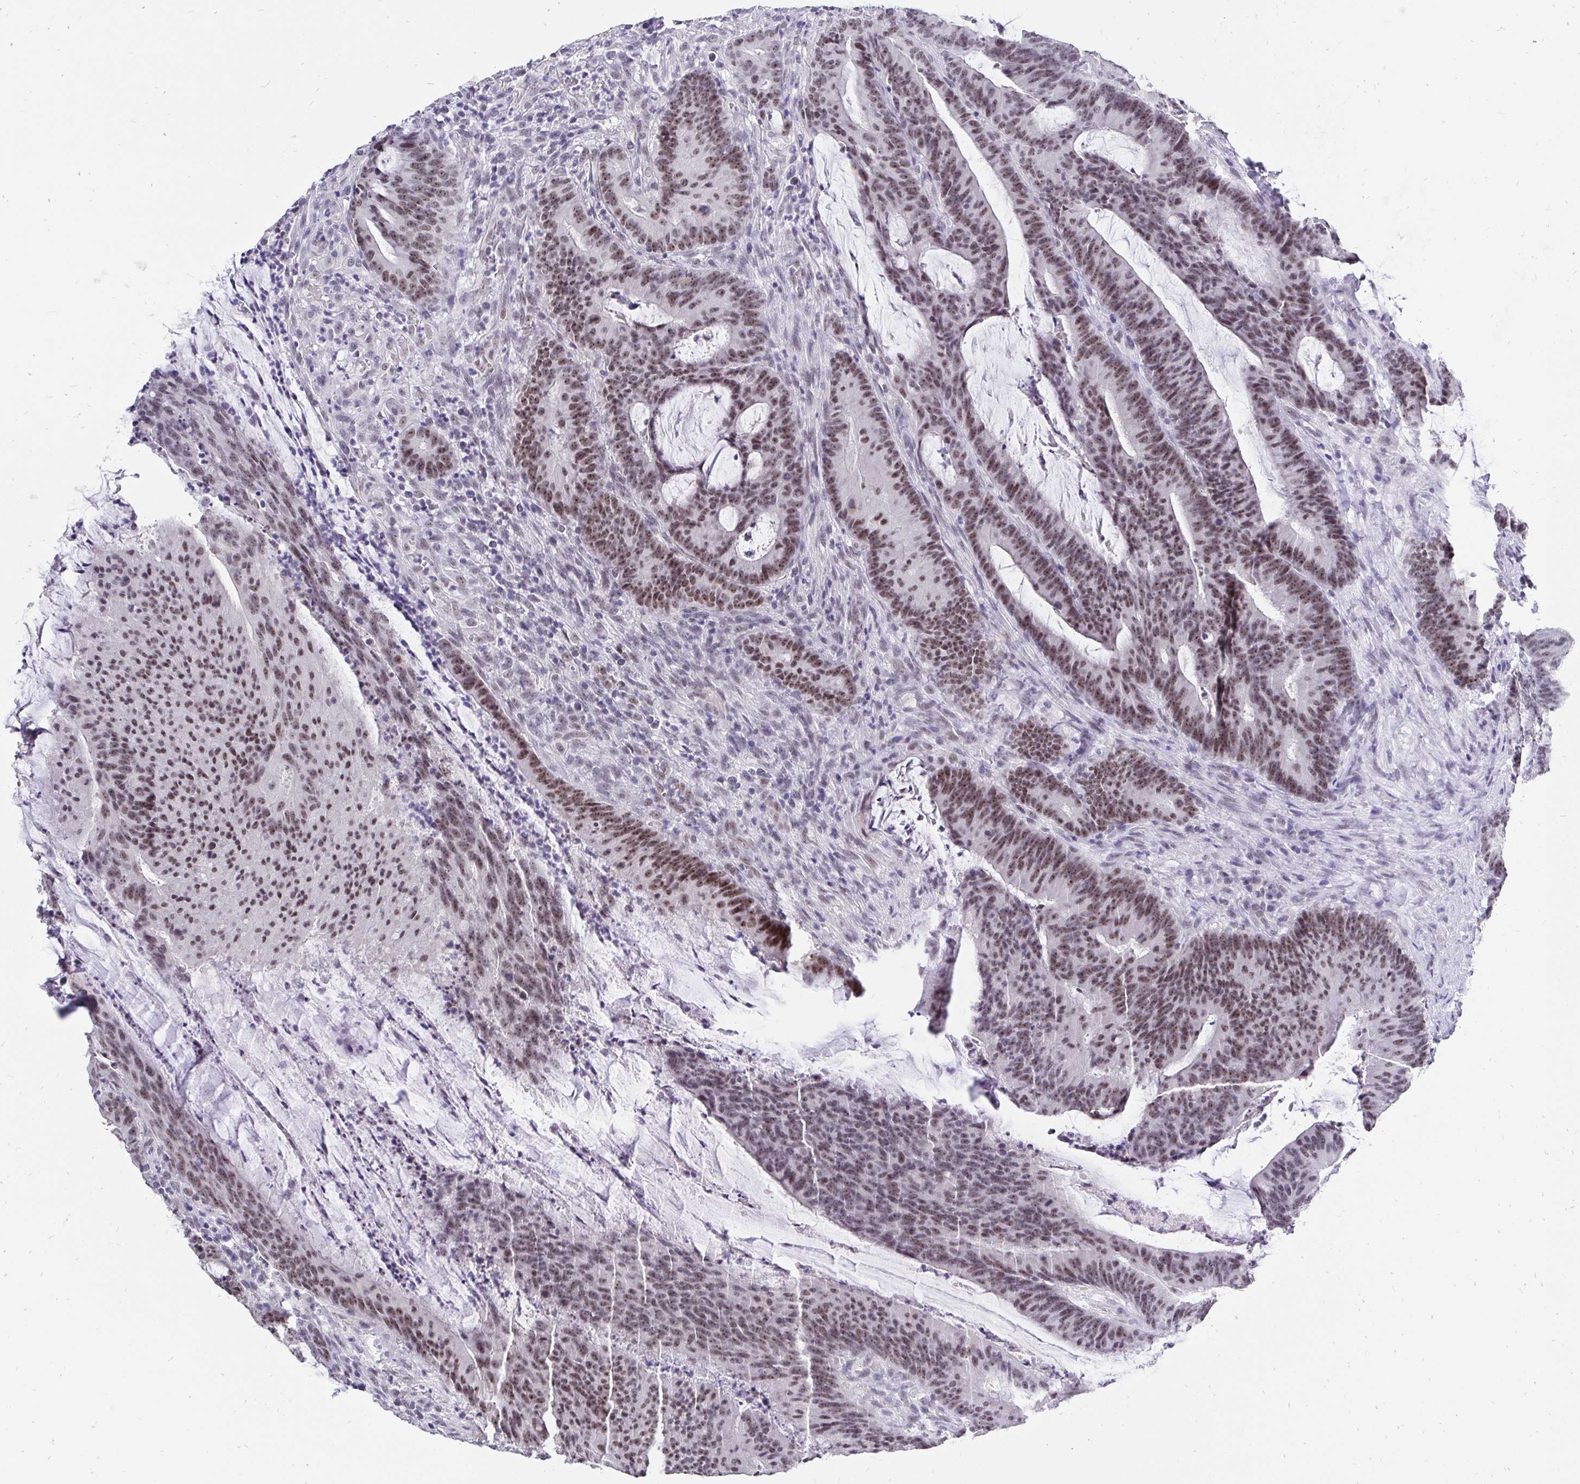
{"staining": {"intensity": "moderate", "quantity": ">75%", "location": "nuclear"}, "tissue": "colorectal cancer", "cell_type": "Tumor cells", "image_type": "cancer", "snomed": [{"axis": "morphology", "description": "Adenocarcinoma, NOS"}, {"axis": "topography", "description": "Colon"}], "caption": "Tumor cells exhibit moderate nuclear expression in approximately >75% of cells in colorectal cancer (adenocarcinoma). (Brightfield microscopy of DAB IHC at high magnification).", "gene": "ZNF860", "patient": {"sex": "female", "age": 78}}